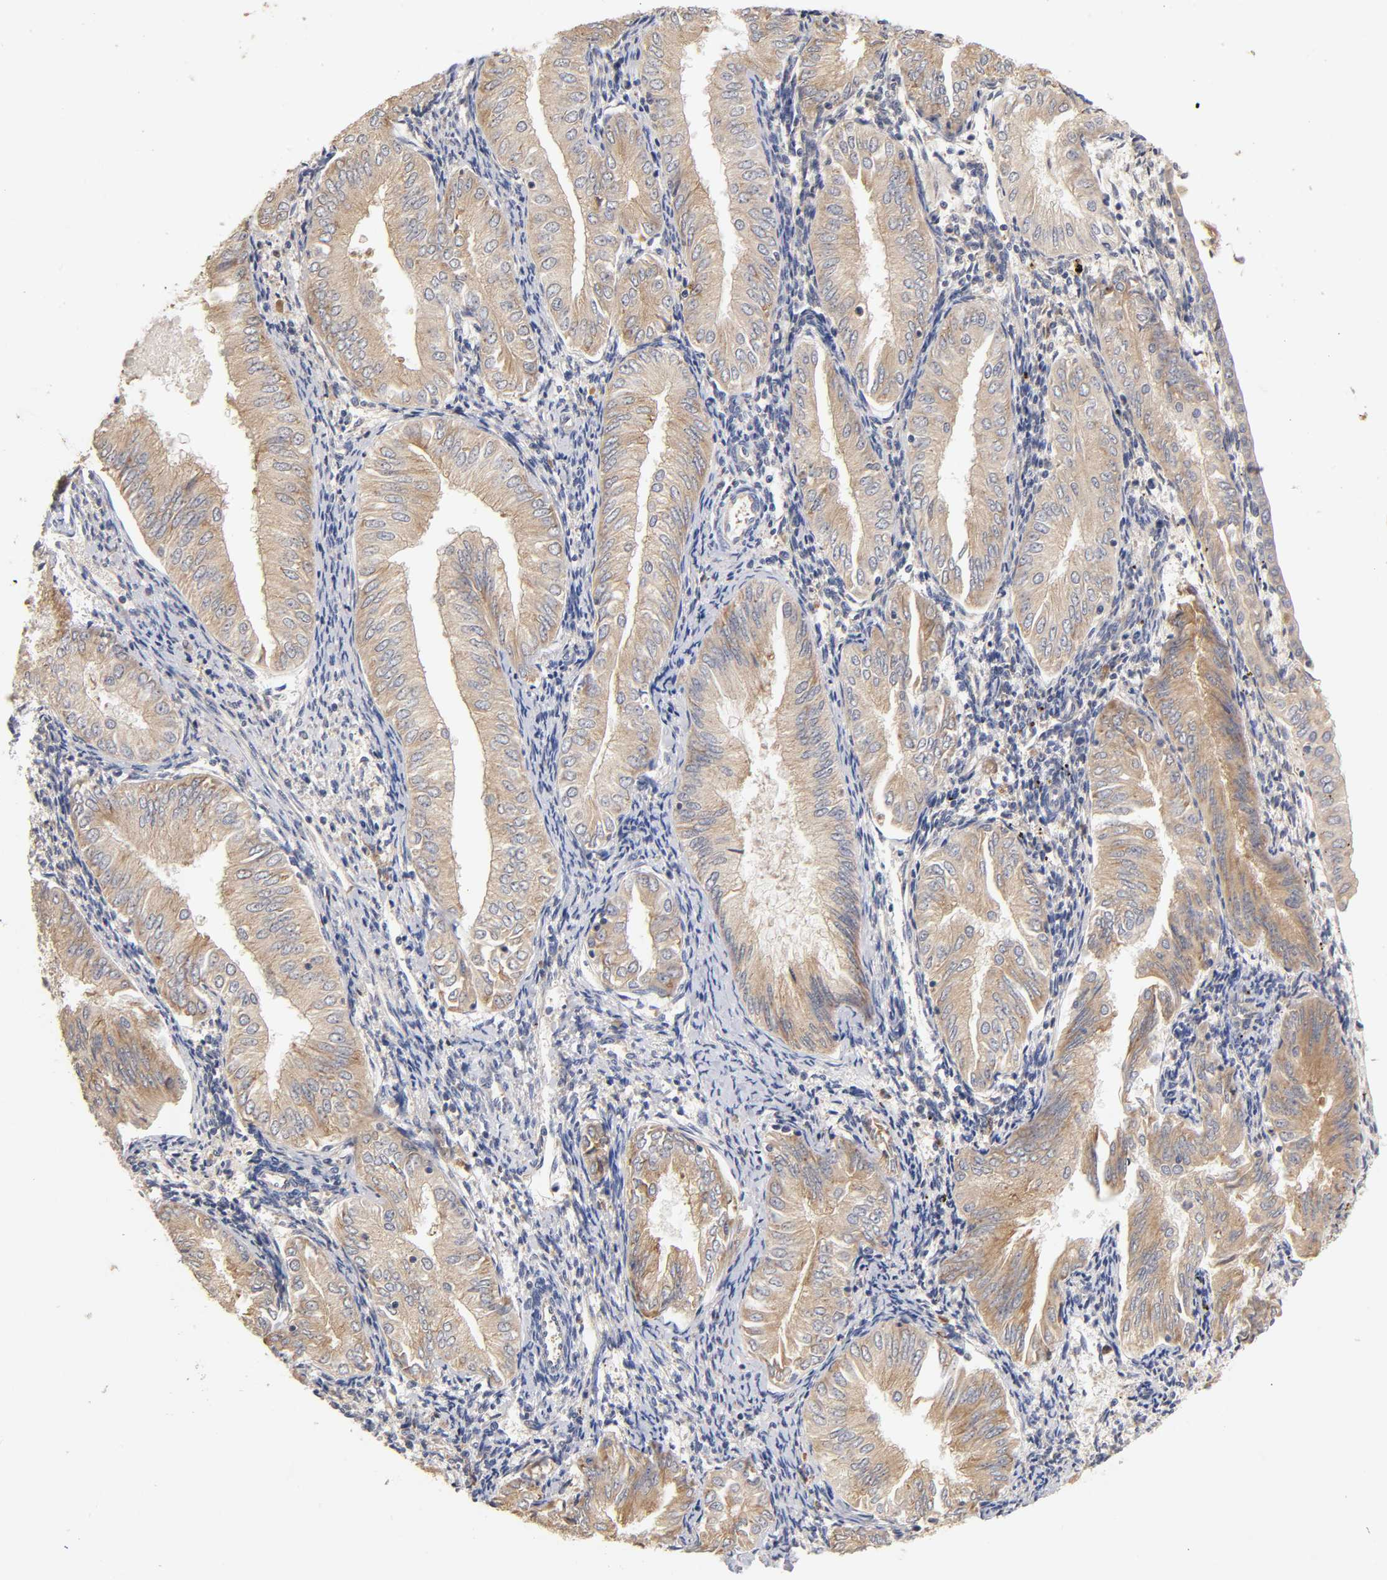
{"staining": {"intensity": "moderate", "quantity": ">75%", "location": "cytoplasmic/membranous"}, "tissue": "endometrial cancer", "cell_type": "Tumor cells", "image_type": "cancer", "snomed": [{"axis": "morphology", "description": "Adenocarcinoma, NOS"}, {"axis": "topography", "description": "Endometrium"}], "caption": "Human endometrial adenocarcinoma stained with a protein marker displays moderate staining in tumor cells.", "gene": "RPS29", "patient": {"sex": "female", "age": 53}}